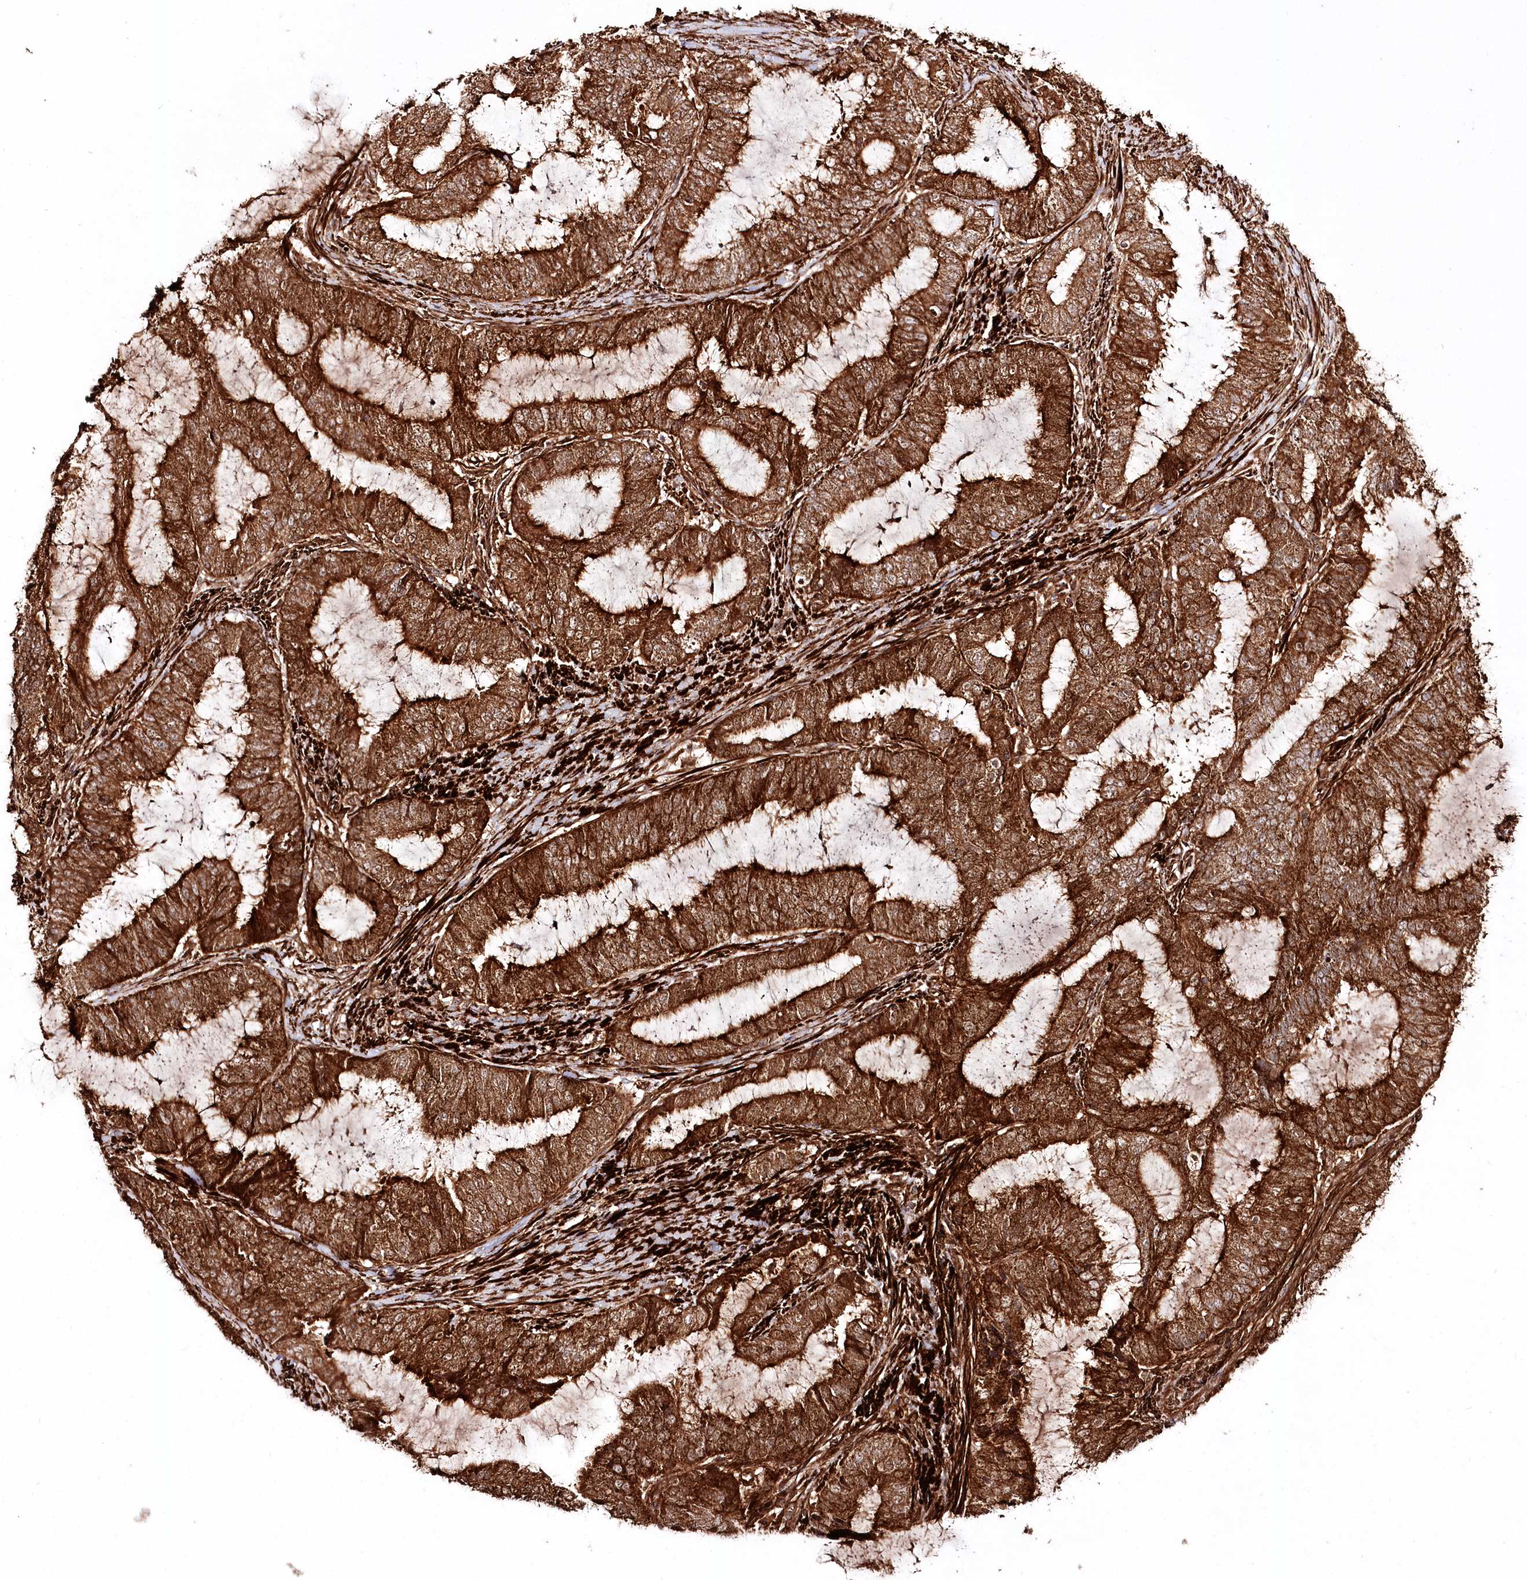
{"staining": {"intensity": "strong", "quantity": ">75%", "location": "cytoplasmic/membranous"}, "tissue": "endometrial cancer", "cell_type": "Tumor cells", "image_type": "cancer", "snomed": [{"axis": "morphology", "description": "Adenocarcinoma, NOS"}, {"axis": "topography", "description": "Endometrium"}], "caption": "Adenocarcinoma (endometrial) stained for a protein (brown) demonstrates strong cytoplasmic/membranous positive staining in about >75% of tumor cells.", "gene": "REXO2", "patient": {"sex": "female", "age": 51}}